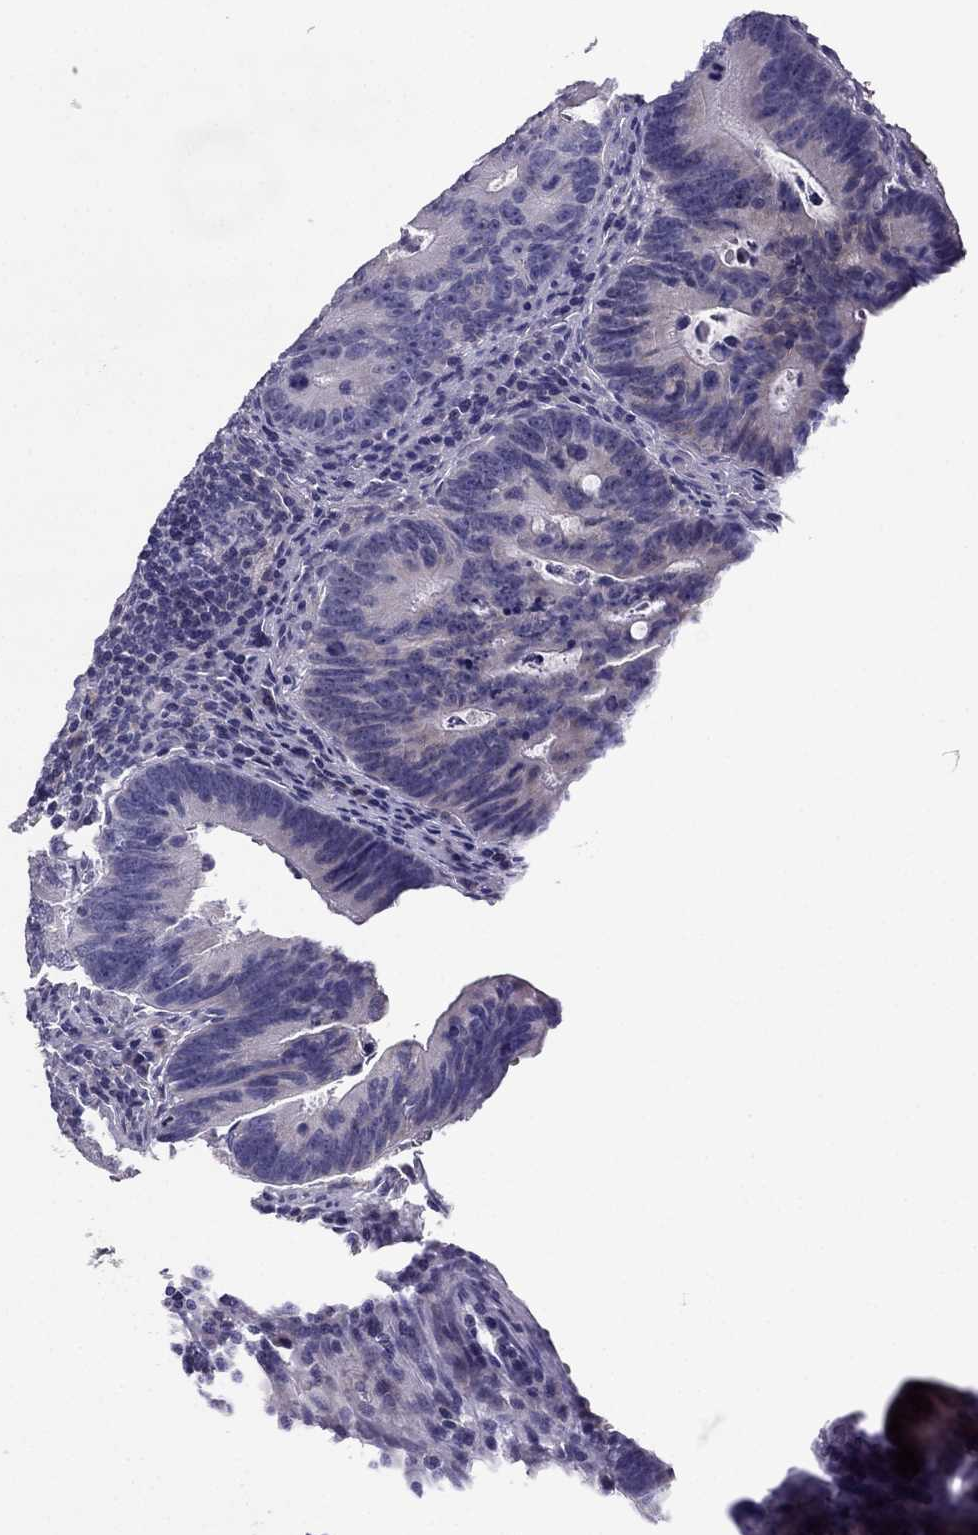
{"staining": {"intensity": "negative", "quantity": "none", "location": "none"}, "tissue": "colorectal cancer", "cell_type": "Tumor cells", "image_type": "cancer", "snomed": [{"axis": "morphology", "description": "Adenocarcinoma, NOS"}, {"axis": "topography", "description": "Colon"}], "caption": "Immunohistochemistry (IHC) of human colorectal cancer (adenocarcinoma) exhibits no positivity in tumor cells. The staining was performed using DAB (3,3'-diaminobenzidine) to visualize the protein expression in brown, while the nuclei were stained in blue with hematoxylin (Magnification: 20x).", "gene": "RGS8", "patient": {"sex": "female", "age": 87}}